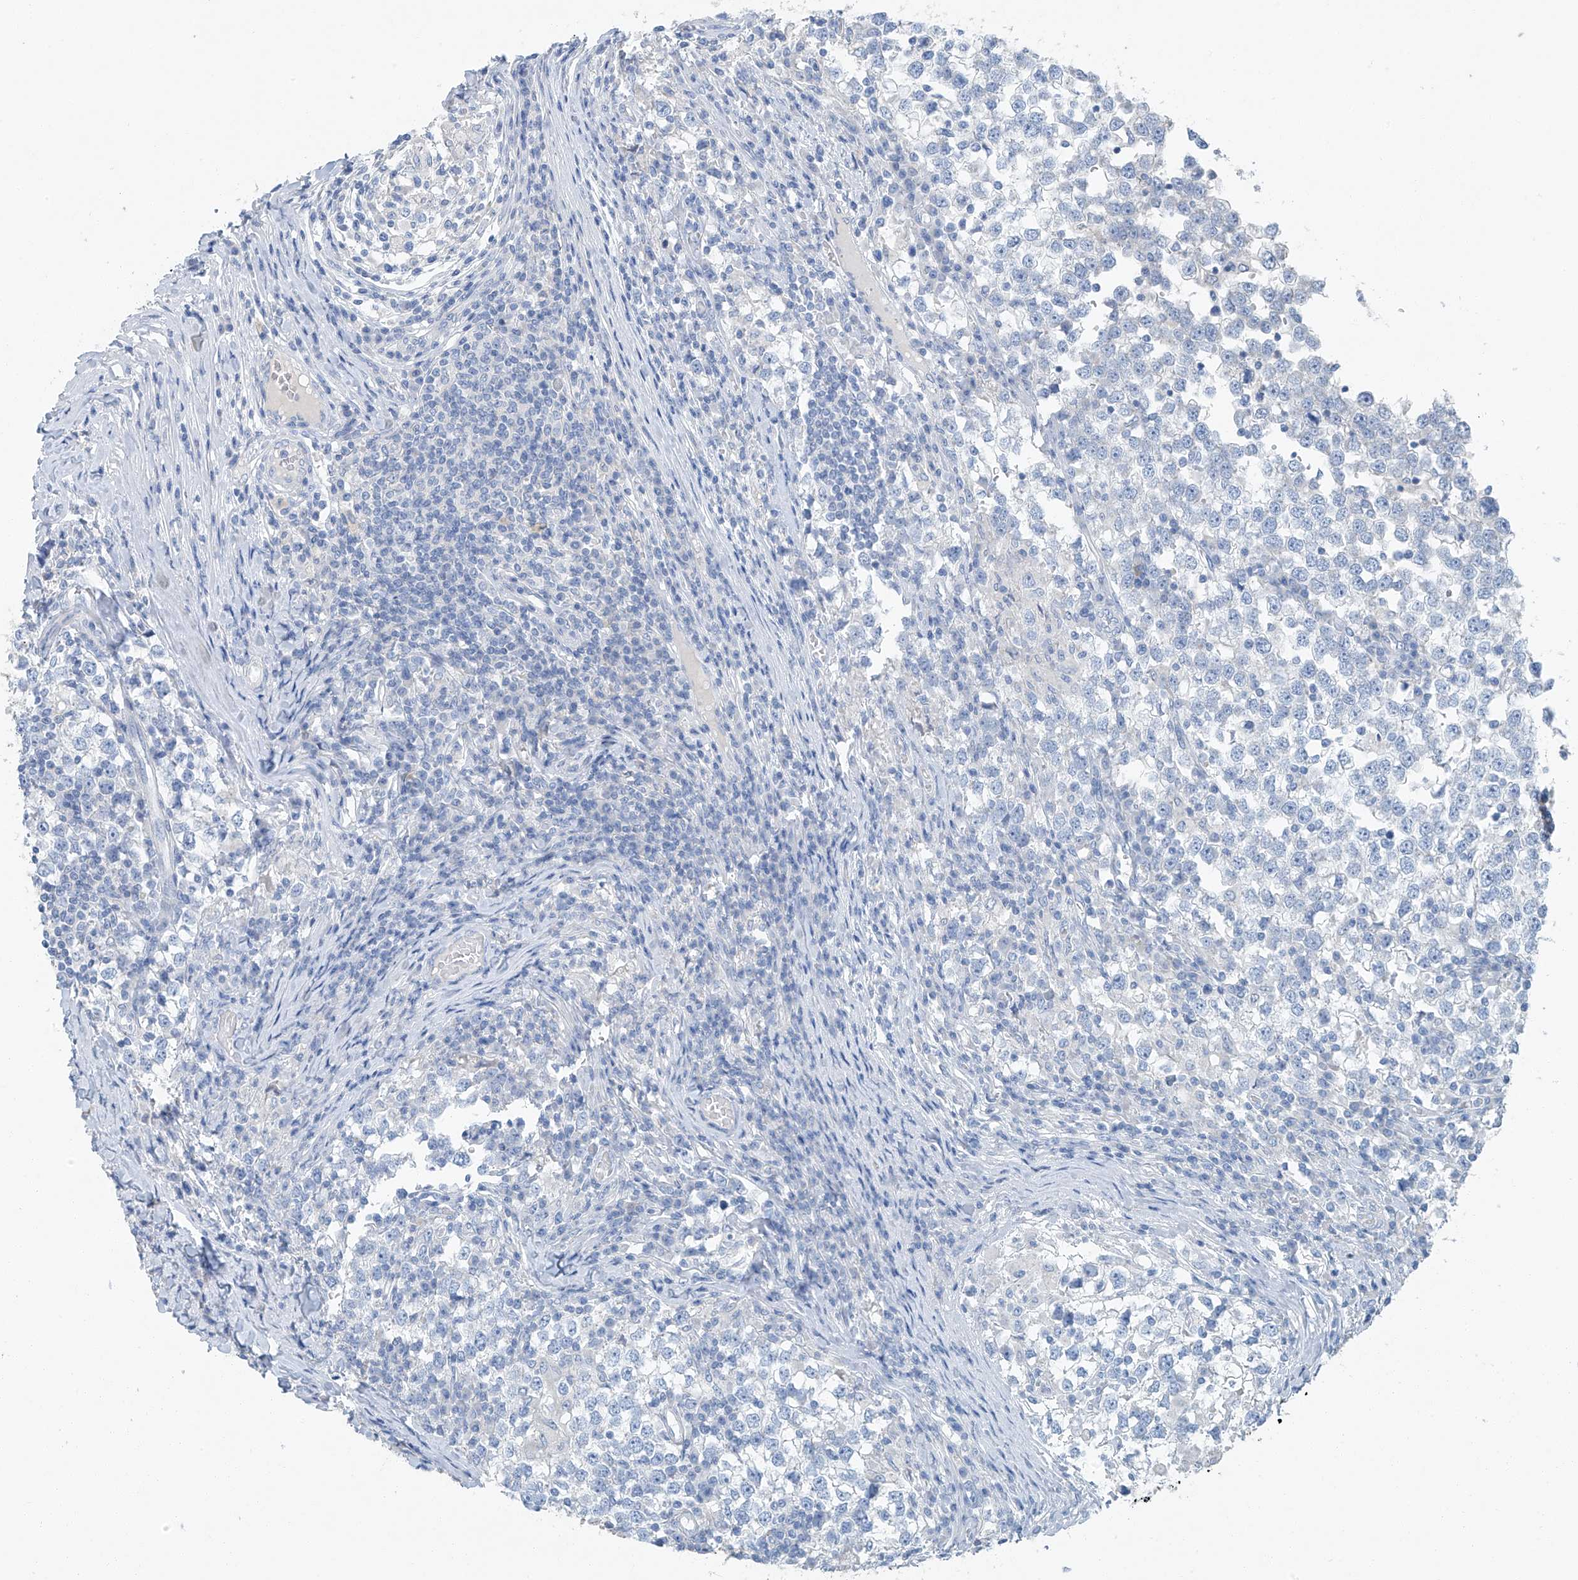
{"staining": {"intensity": "negative", "quantity": "none", "location": "none"}, "tissue": "testis cancer", "cell_type": "Tumor cells", "image_type": "cancer", "snomed": [{"axis": "morphology", "description": "Seminoma, NOS"}, {"axis": "topography", "description": "Testis"}], "caption": "IHC micrograph of neoplastic tissue: seminoma (testis) stained with DAB (3,3'-diaminobenzidine) shows no significant protein positivity in tumor cells.", "gene": "C1orf87", "patient": {"sex": "male", "age": 65}}